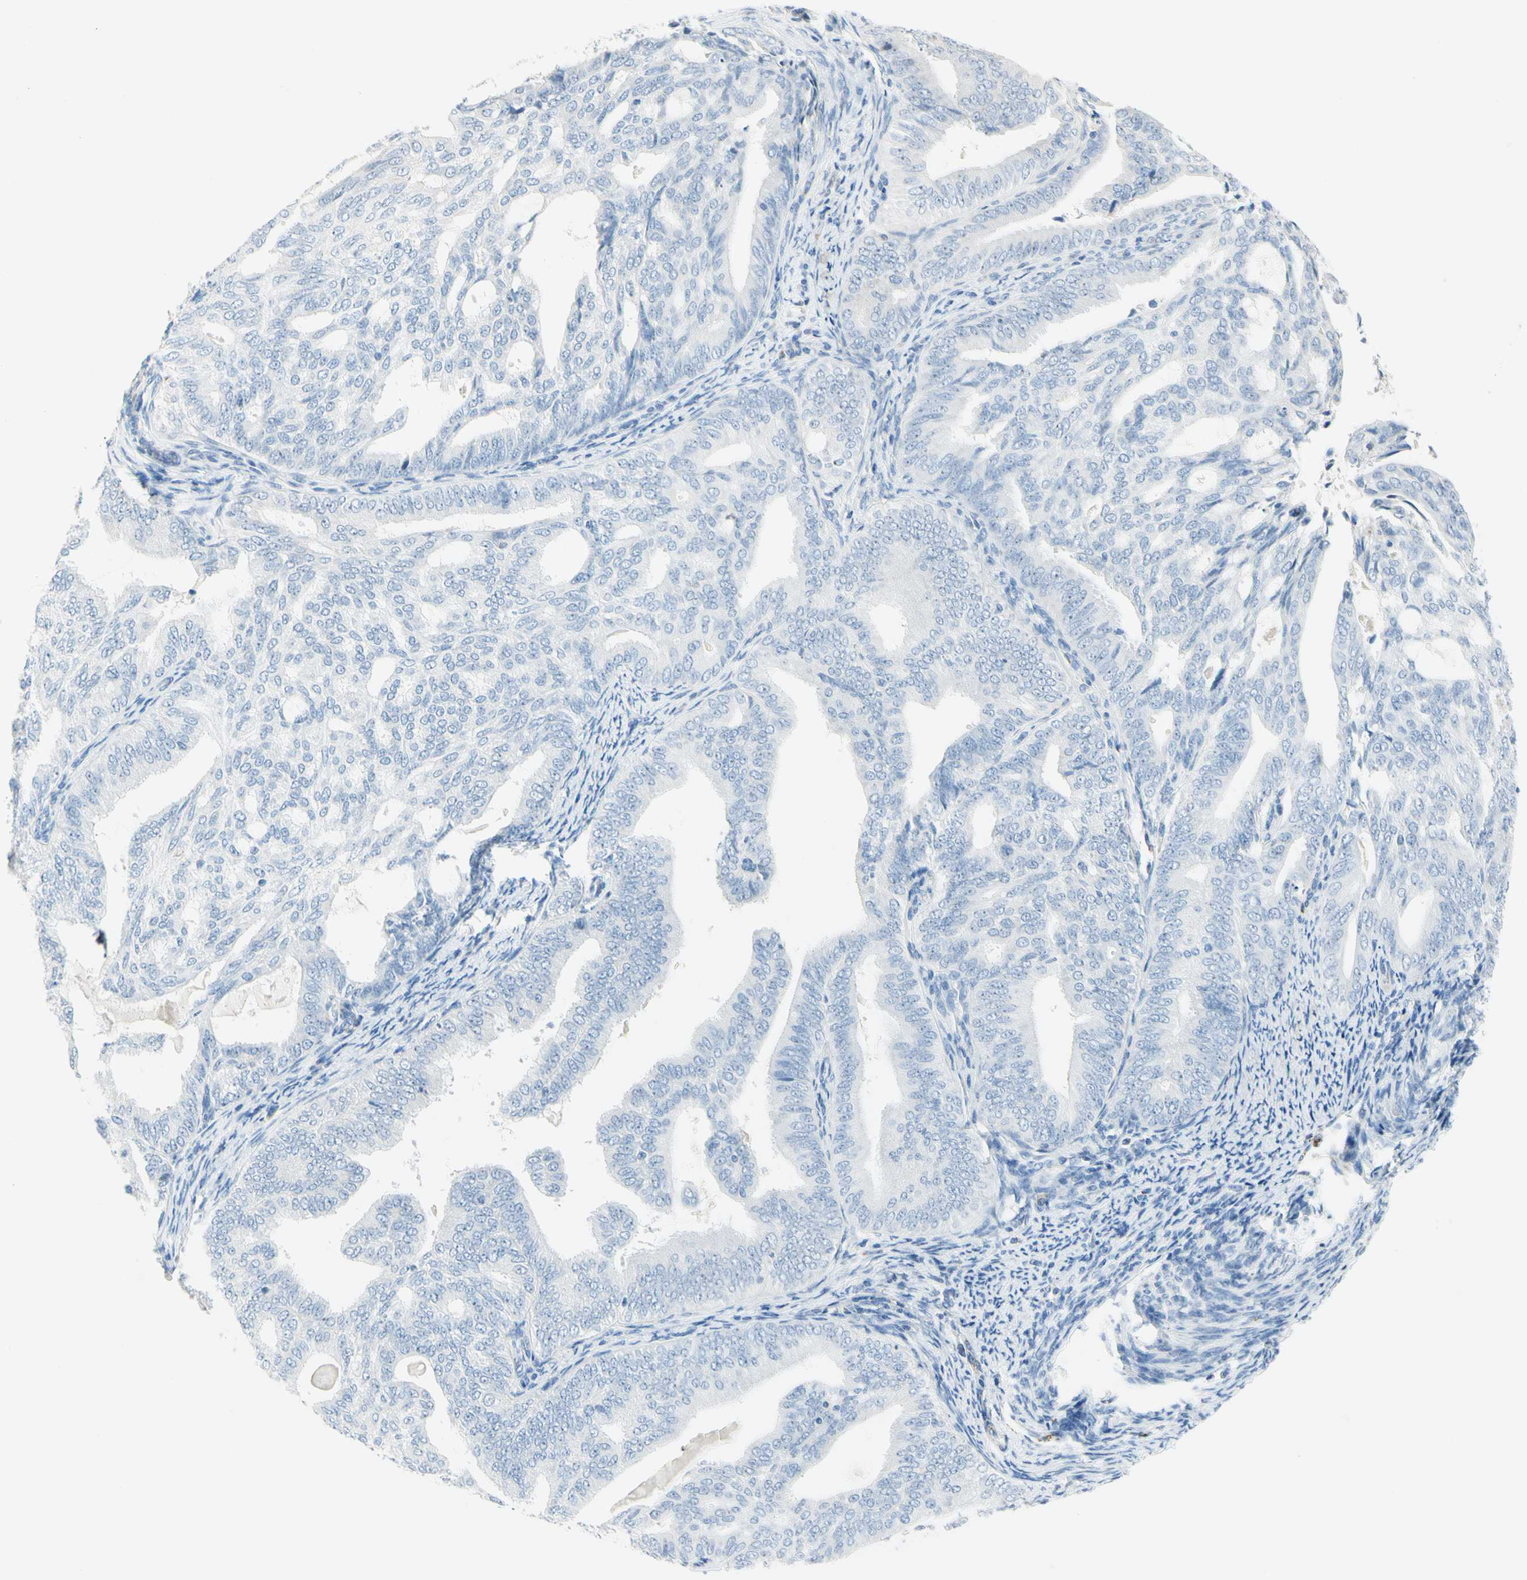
{"staining": {"intensity": "negative", "quantity": "none", "location": "none"}, "tissue": "endometrial cancer", "cell_type": "Tumor cells", "image_type": "cancer", "snomed": [{"axis": "morphology", "description": "Adenocarcinoma, NOS"}, {"axis": "topography", "description": "Endometrium"}], "caption": "DAB (3,3'-diaminobenzidine) immunohistochemical staining of human endometrial adenocarcinoma exhibits no significant positivity in tumor cells.", "gene": "CYSLTR1", "patient": {"sex": "female", "age": 58}}